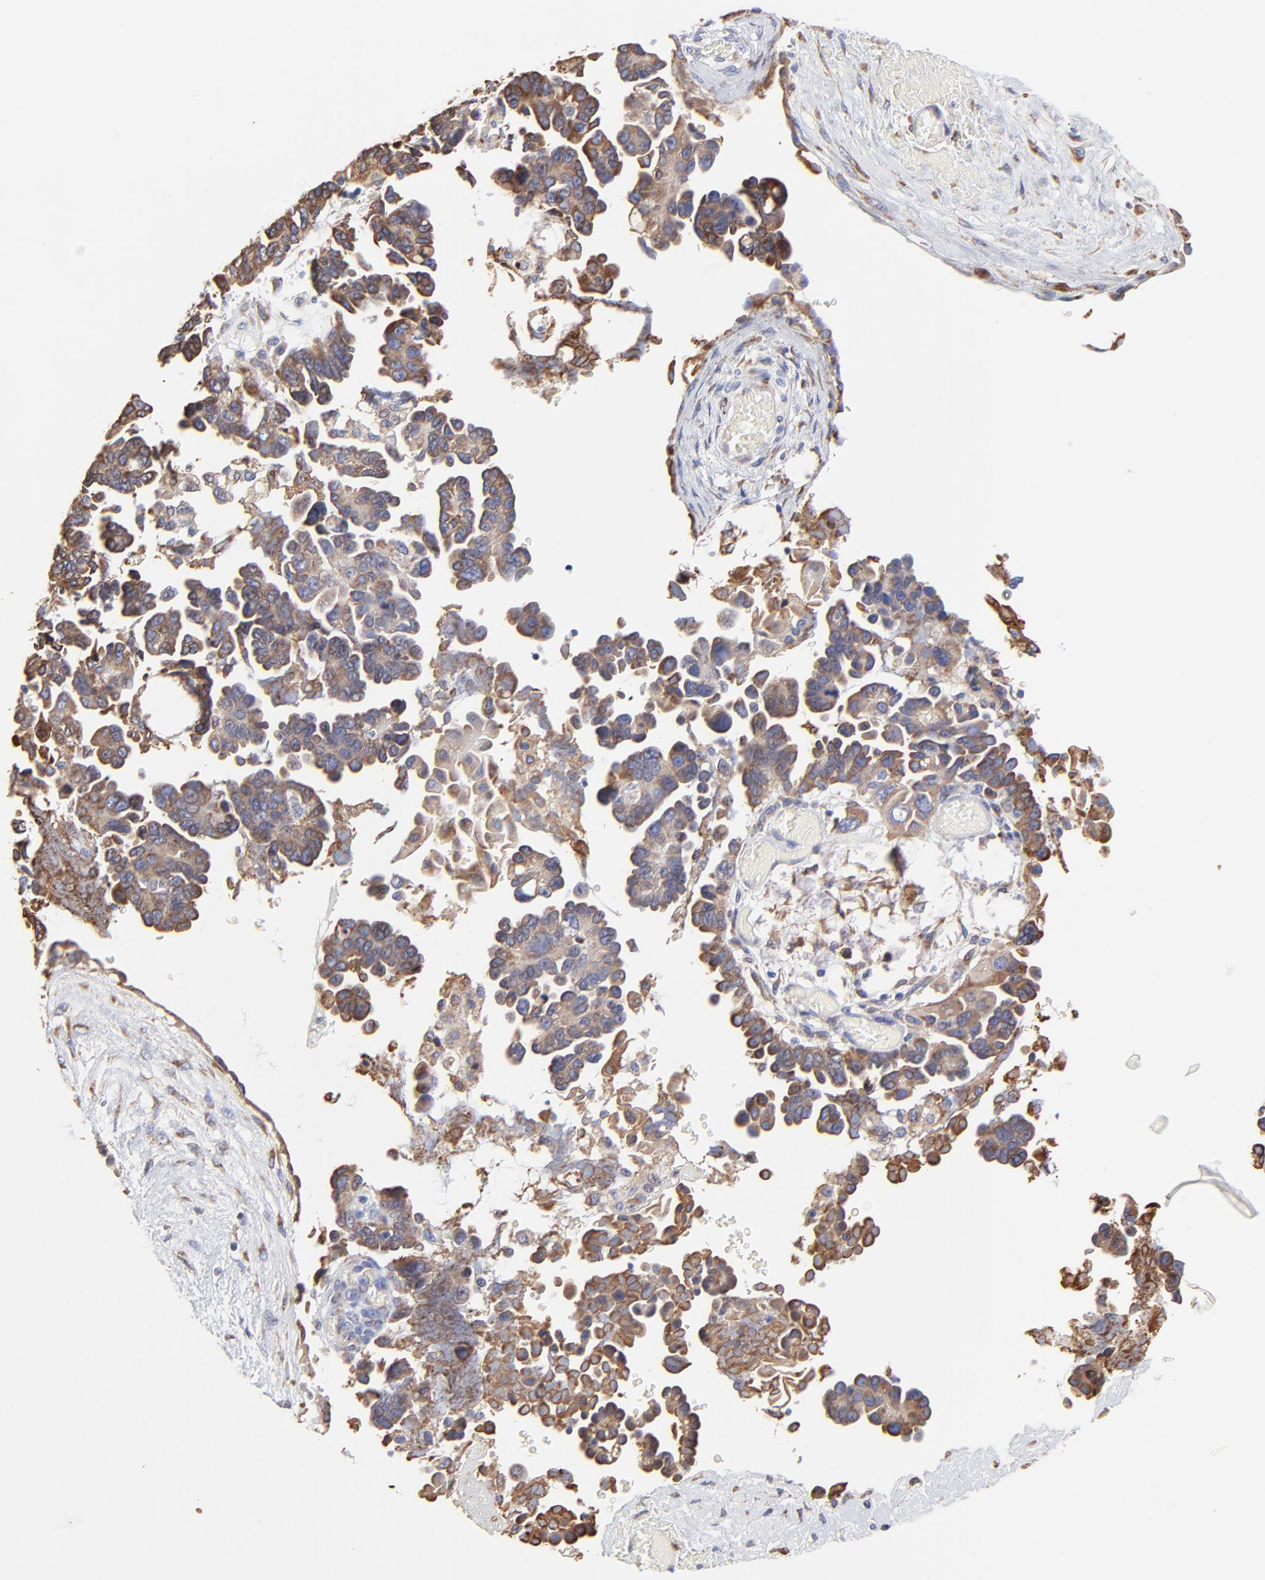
{"staining": {"intensity": "moderate", "quantity": ">75%", "location": "cytoplasmic/membranous"}, "tissue": "ovarian cancer", "cell_type": "Tumor cells", "image_type": "cancer", "snomed": [{"axis": "morphology", "description": "Cystadenocarcinoma, serous, NOS"}, {"axis": "topography", "description": "Ovary"}], "caption": "Moderate cytoplasmic/membranous protein staining is seen in about >75% of tumor cells in ovarian cancer (serous cystadenocarcinoma).", "gene": "LMAN1", "patient": {"sex": "female", "age": 63}}